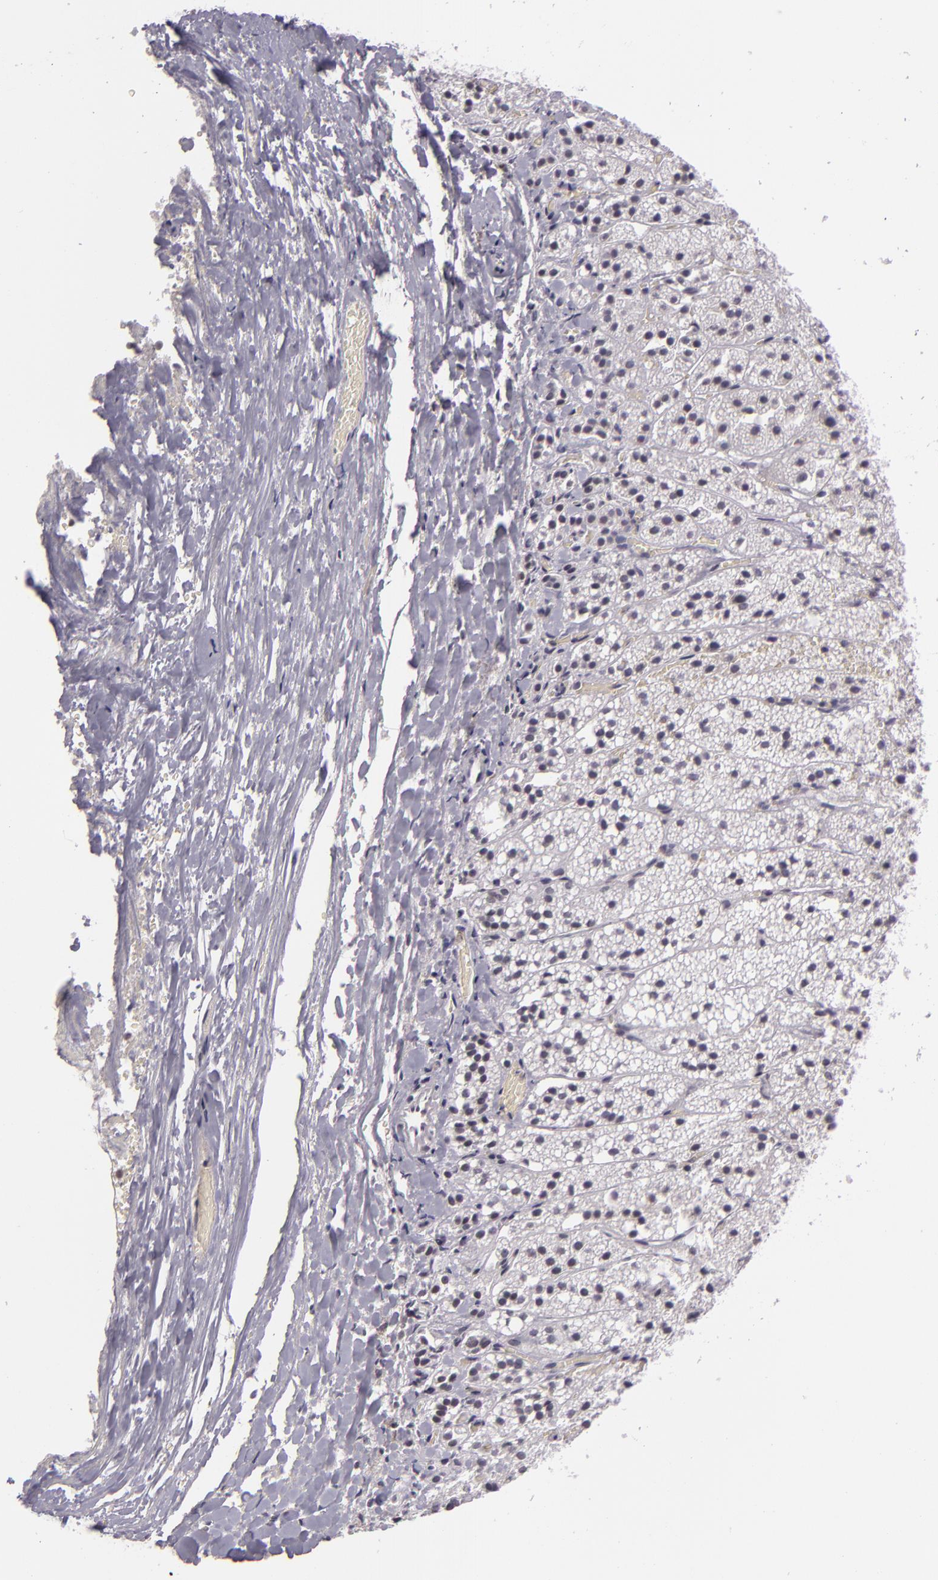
{"staining": {"intensity": "negative", "quantity": "none", "location": "none"}, "tissue": "adrenal gland", "cell_type": "Glandular cells", "image_type": "normal", "snomed": [{"axis": "morphology", "description": "Normal tissue, NOS"}, {"axis": "topography", "description": "Adrenal gland"}], "caption": "Adrenal gland stained for a protein using immunohistochemistry exhibits no positivity glandular cells.", "gene": "ZFX", "patient": {"sex": "female", "age": 44}}